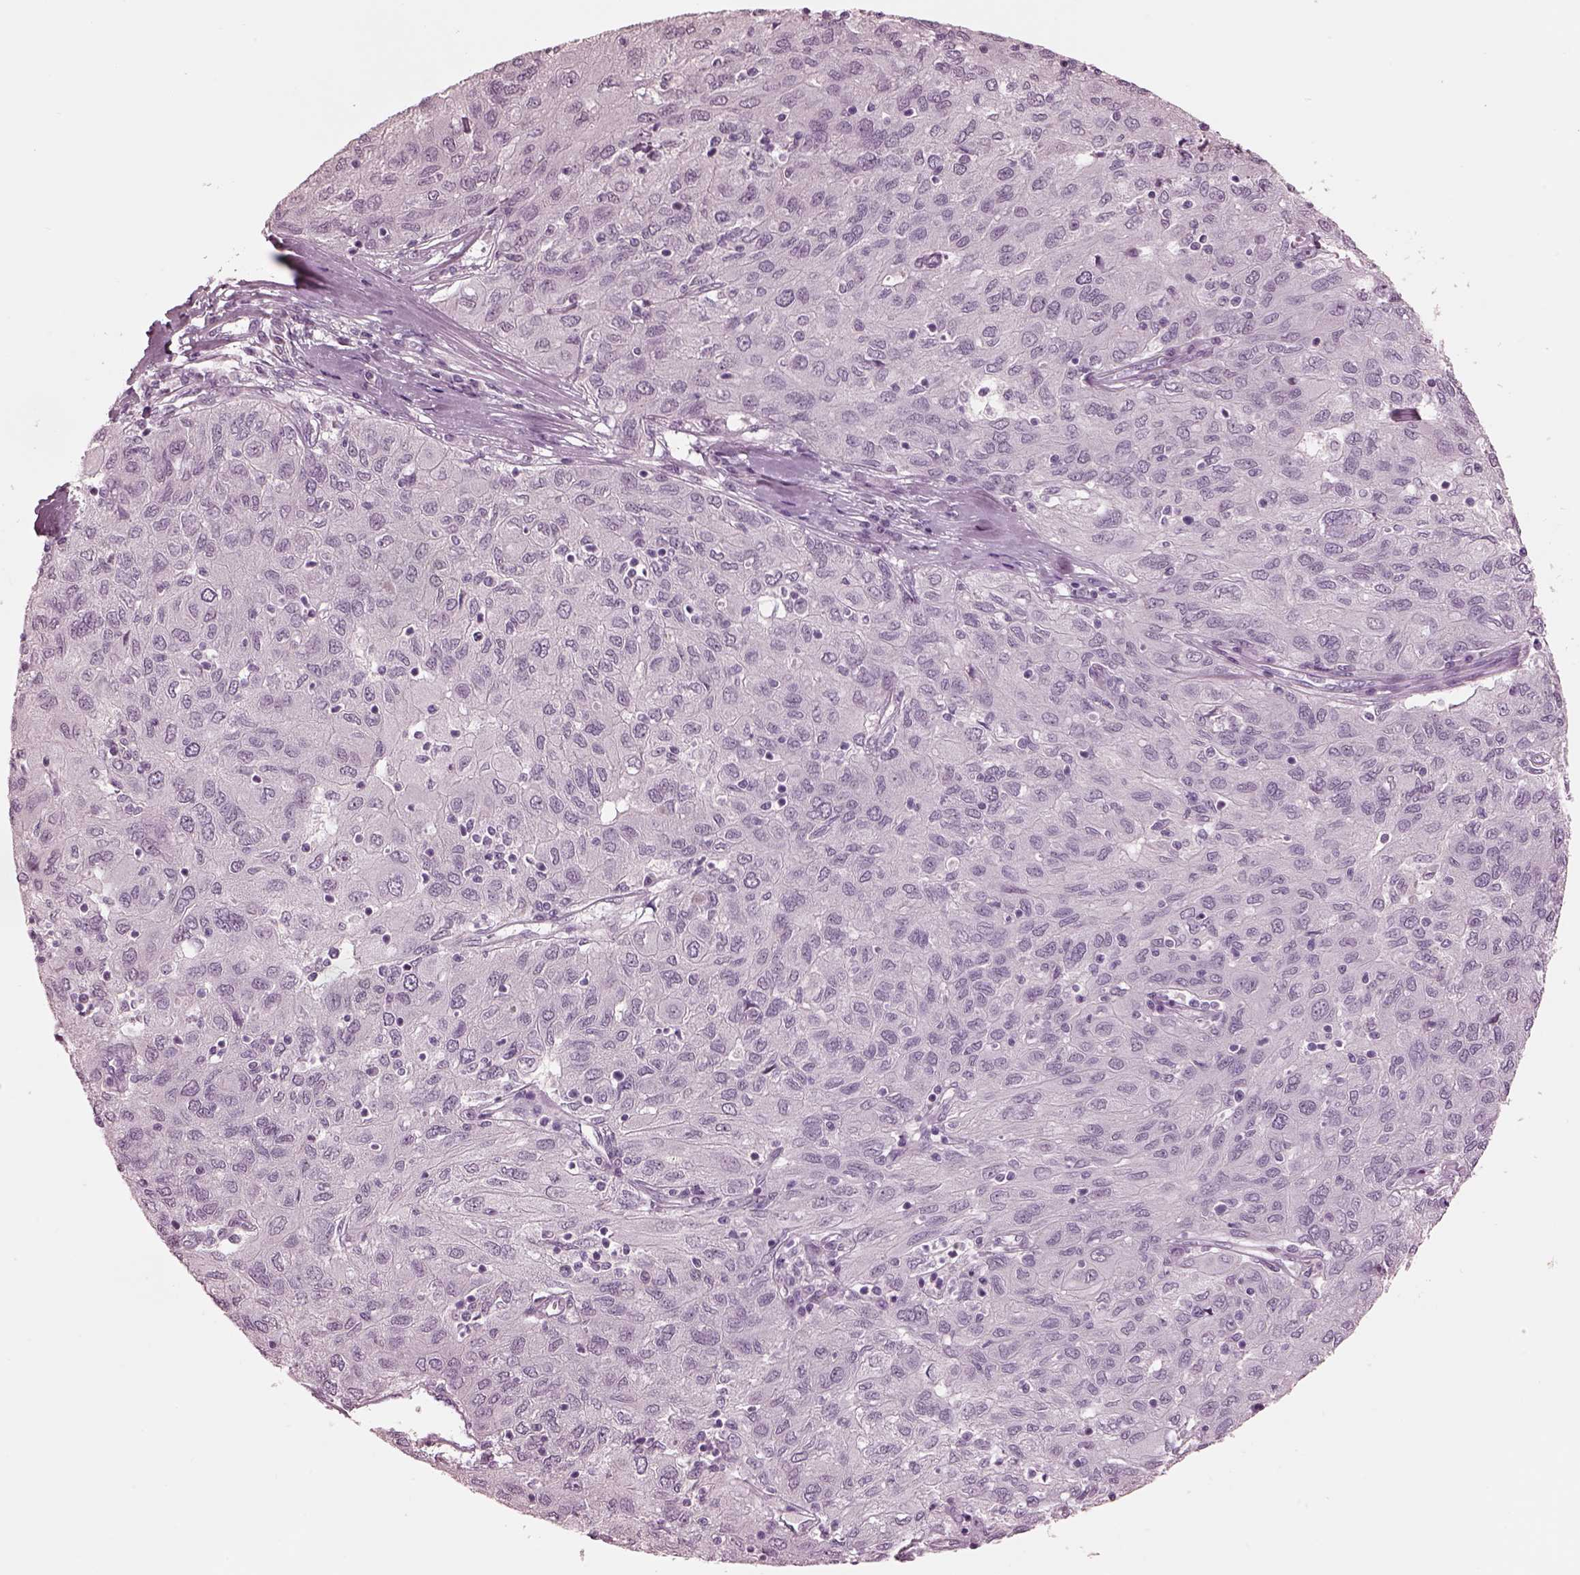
{"staining": {"intensity": "negative", "quantity": "none", "location": "none"}, "tissue": "ovarian cancer", "cell_type": "Tumor cells", "image_type": "cancer", "snomed": [{"axis": "morphology", "description": "Carcinoma, endometroid"}, {"axis": "topography", "description": "Ovary"}], "caption": "Immunohistochemistry of endometroid carcinoma (ovarian) reveals no staining in tumor cells.", "gene": "GARIN4", "patient": {"sex": "female", "age": 50}}